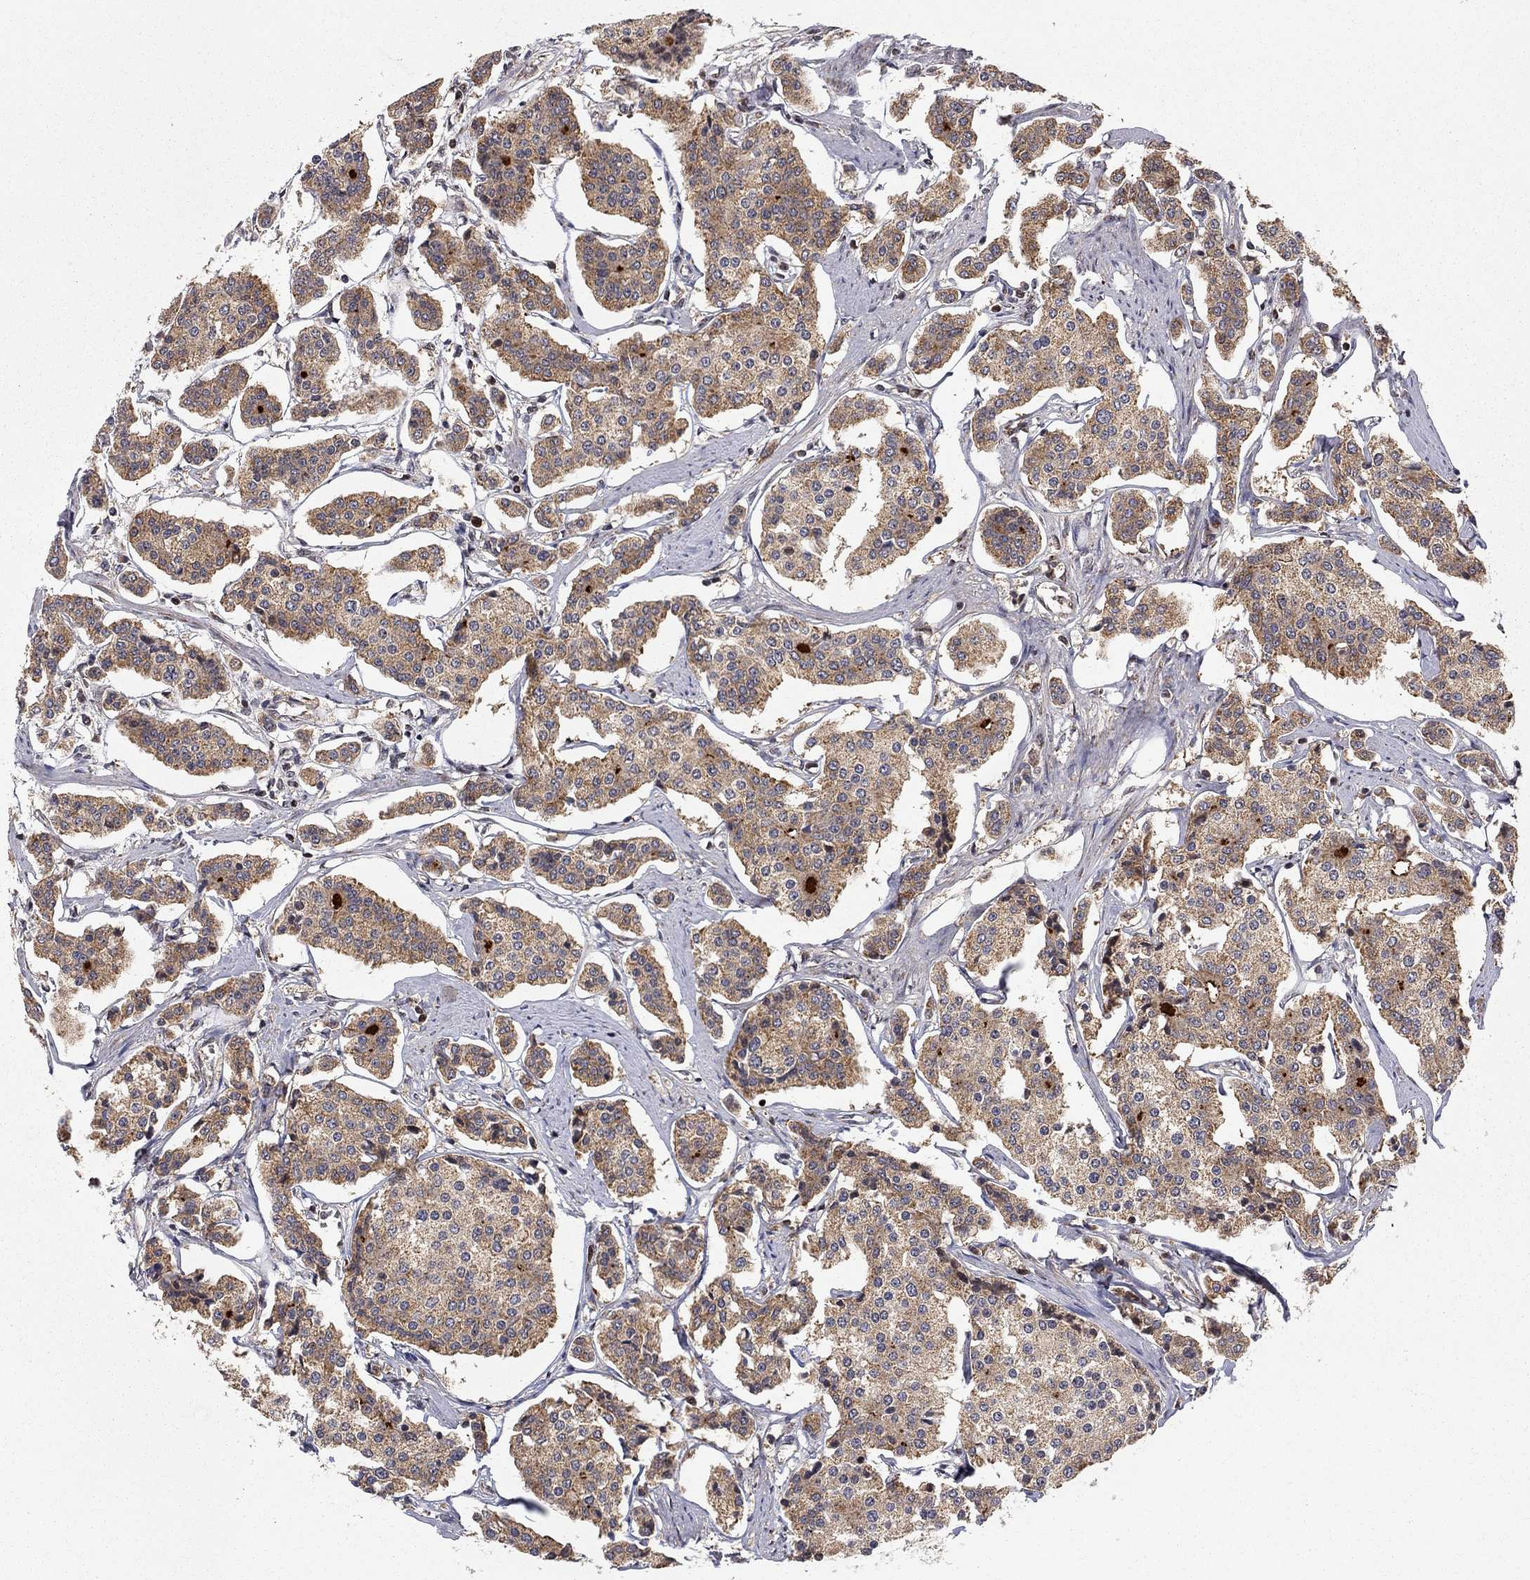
{"staining": {"intensity": "moderate", "quantity": ">75%", "location": "cytoplasmic/membranous"}, "tissue": "carcinoid", "cell_type": "Tumor cells", "image_type": "cancer", "snomed": [{"axis": "morphology", "description": "Carcinoid, malignant, NOS"}, {"axis": "topography", "description": "Small intestine"}], "caption": "Carcinoid stained with a protein marker displays moderate staining in tumor cells.", "gene": "ELOB", "patient": {"sex": "female", "age": 65}}